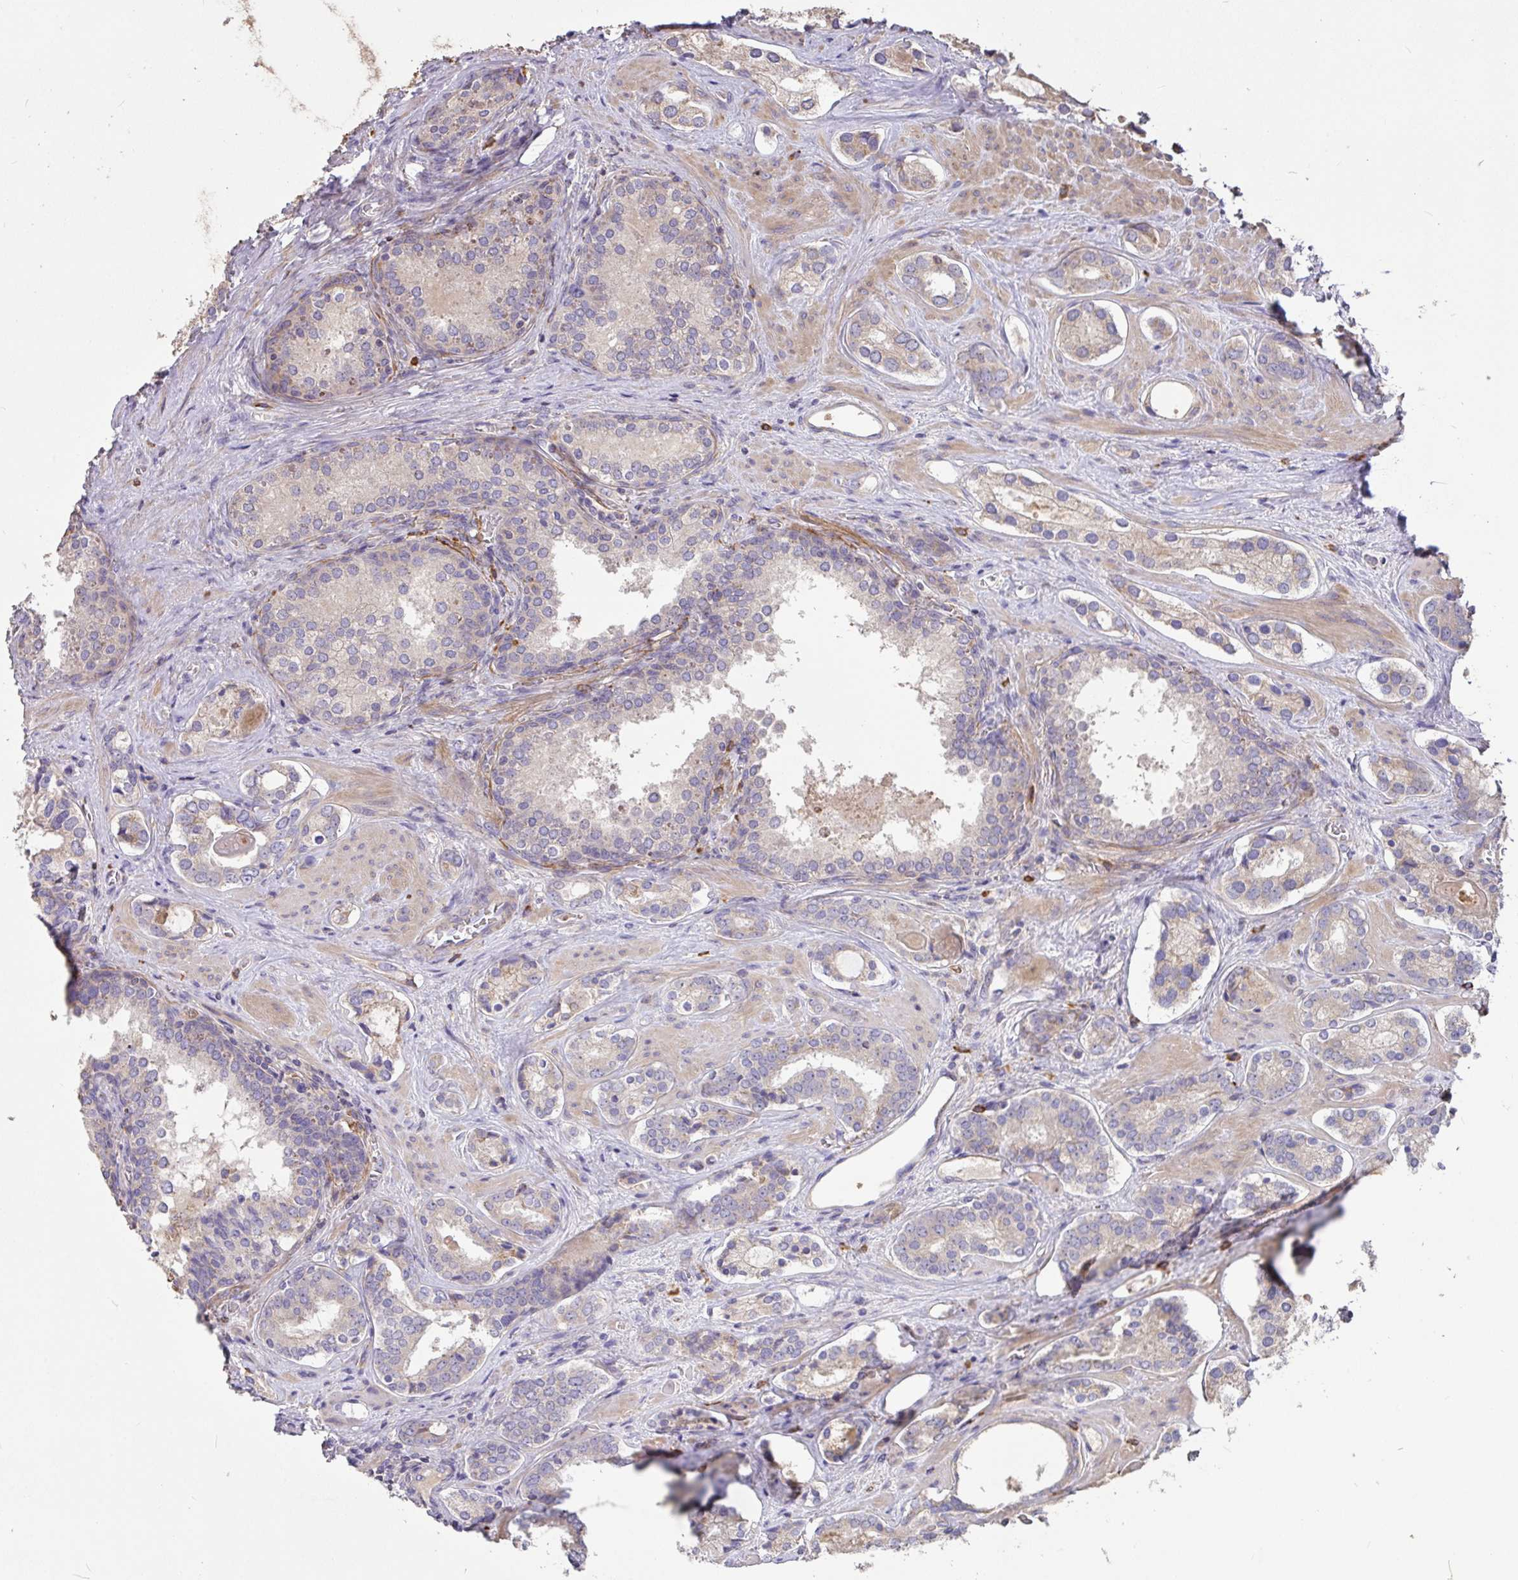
{"staining": {"intensity": "weak", "quantity": "<25%", "location": "cytoplasmic/membranous"}, "tissue": "prostate cancer", "cell_type": "Tumor cells", "image_type": "cancer", "snomed": [{"axis": "morphology", "description": "Adenocarcinoma, Low grade"}, {"axis": "topography", "description": "Prostate"}], "caption": "A high-resolution photomicrograph shows immunohistochemistry staining of prostate low-grade adenocarcinoma, which reveals no significant expression in tumor cells.", "gene": "FCER1A", "patient": {"sex": "male", "age": 62}}